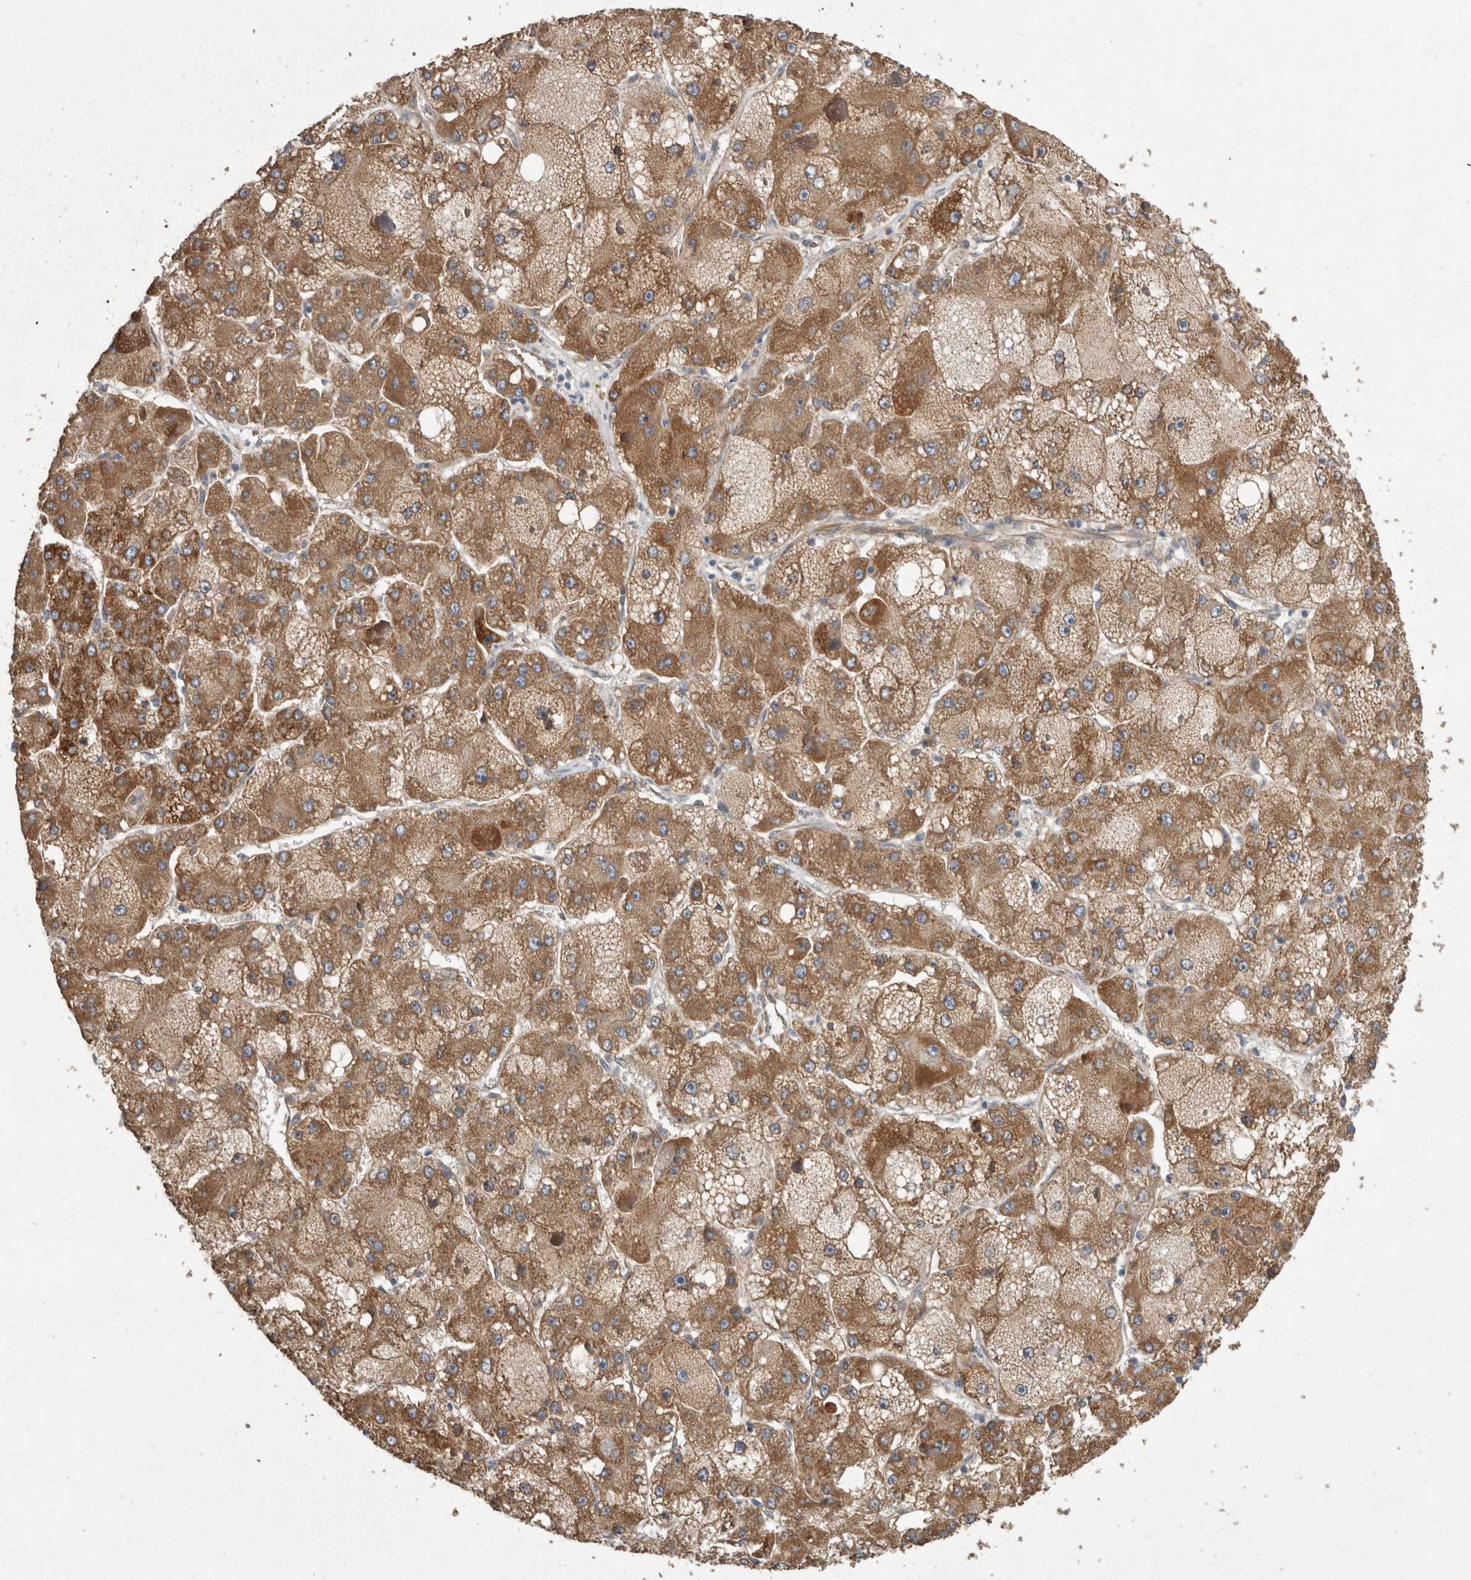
{"staining": {"intensity": "moderate", "quantity": ">75%", "location": "cytoplasmic/membranous"}, "tissue": "liver cancer", "cell_type": "Tumor cells", "image_type": "cancer", "snomed": [{"axis": "morphology", "description": "Carcinoma, Hepatocellular, NOS"}, {"axis": "topography", "description": "Liver"}], "caption": "The immunohistochemical stain shows moderate cytoplasmic/membranous staining in tumor cells of liver cancer (hepatocellular carcinoma) tissue.", "gene": "PON2", "patient": {"sex": "female", "age": 73}}